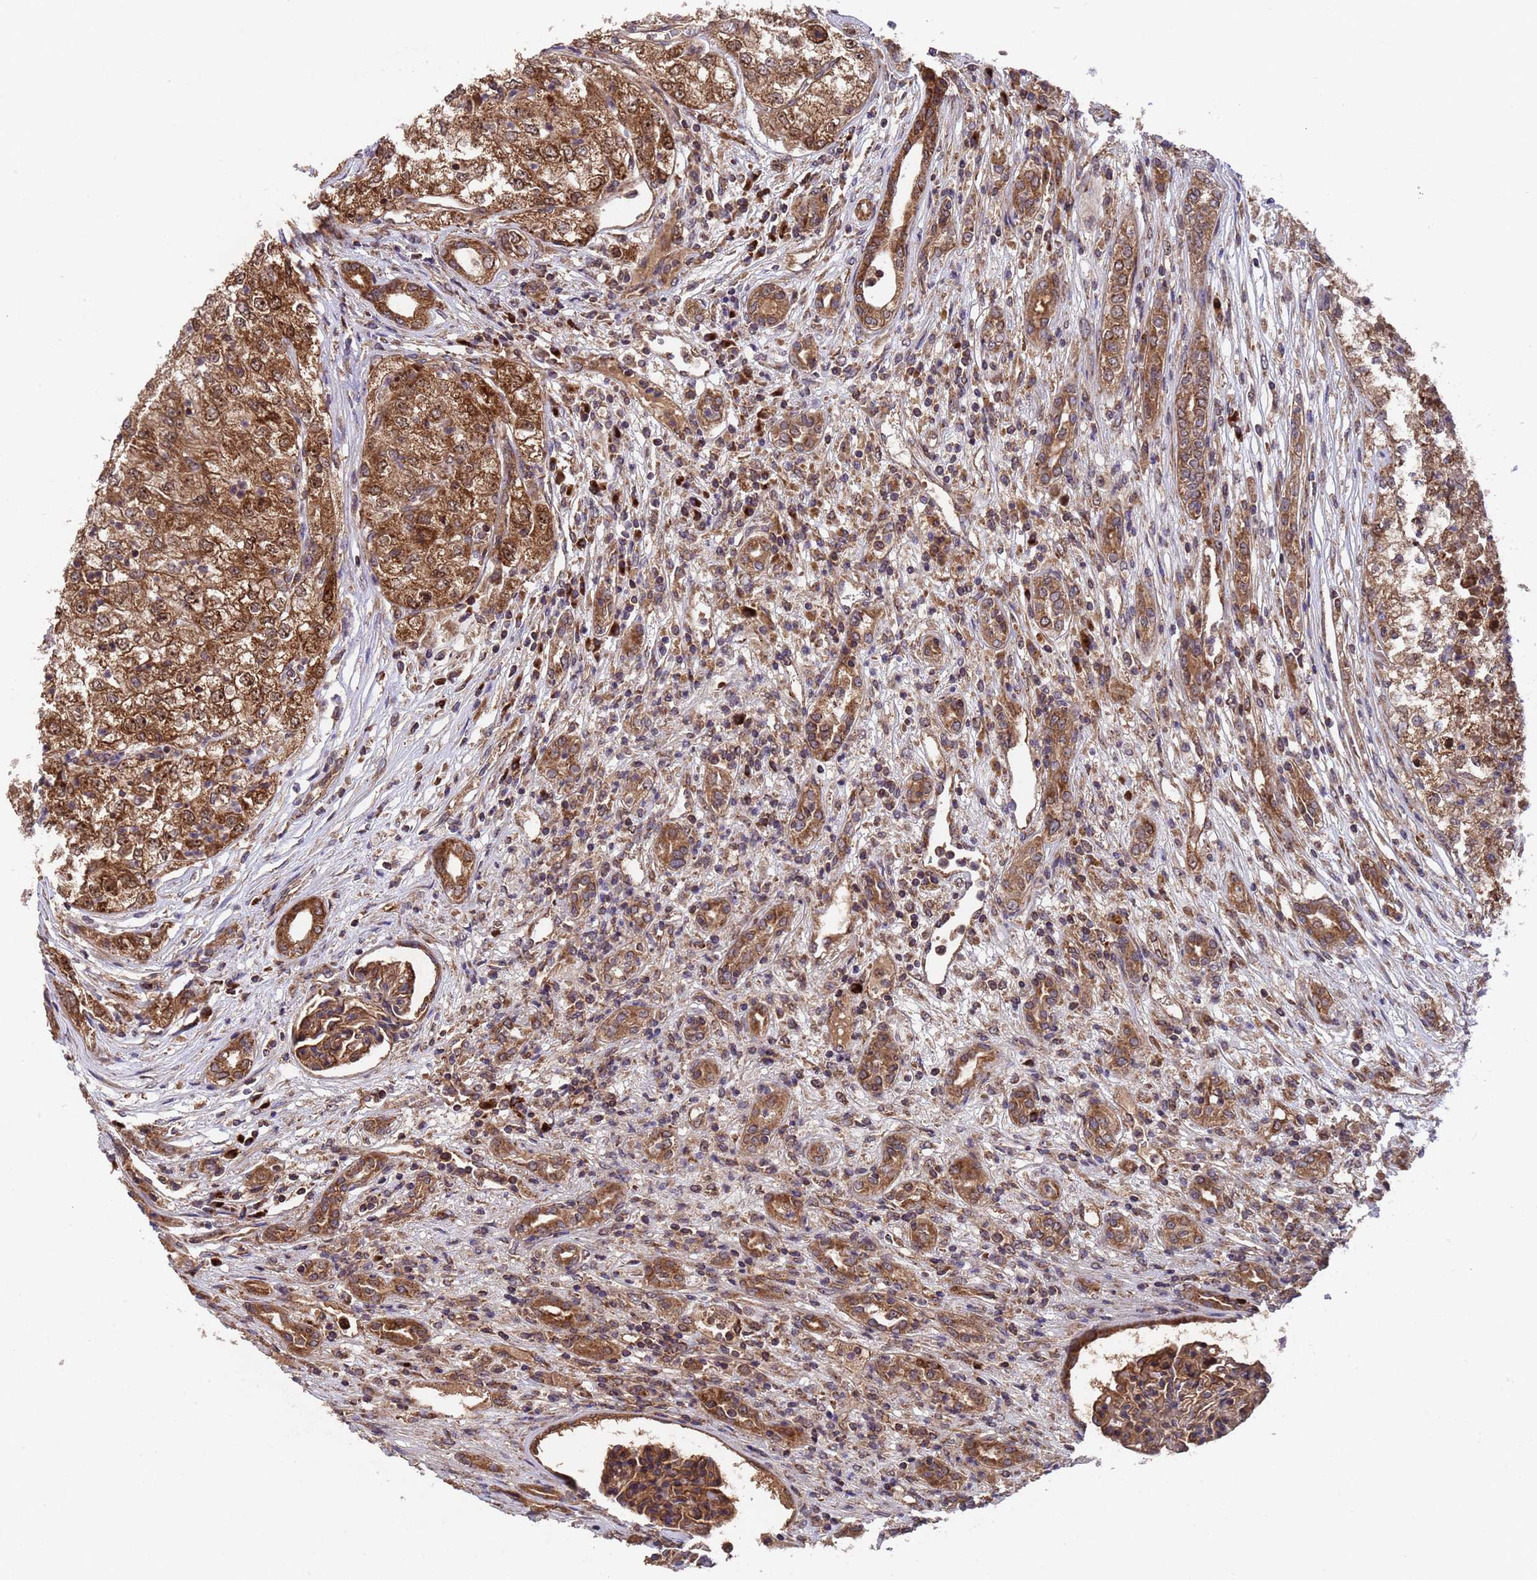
{"staining": {"intensity": "strong", "quantity": ">75%", "location": "cytoplasmic/membranous"}, "tissue": "renal cancer", "cell_type": "Tumor cells", "image_type": "cancer", "snomed": [{"axis": "morphology", "description": "Adenocarcinoma, NOS"}, {"axis": "topography", "description": "Kidney"}], "caption": "A photomicrograph showing strong cytoplasmic/membranous expression in approximately >75% of tumor cells in renal cancer, as visualized by brown immunohistochemical staining.", "gene": "TSR3", "patient": {"sex": "female", "age": 54}}